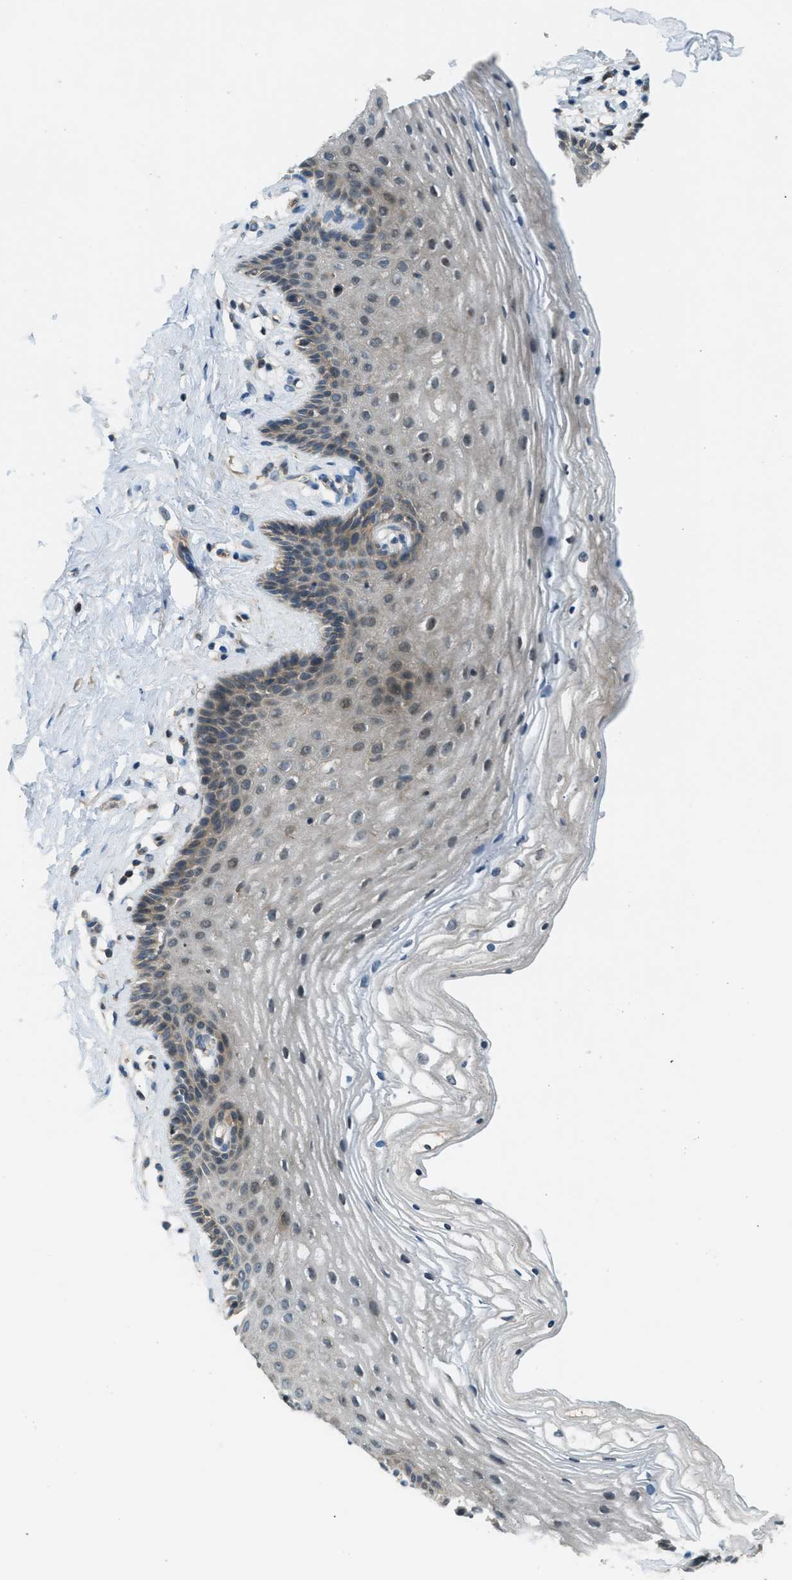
{"staining": {"intensity": "weak", "quantity": "25%-75%", "location": "cytoplasmic/membranous,nuclear"}, "tissue": "vagina", "cell_type": "Squamous epithelial cells", "image_type": "normal", "snomed": [{"axis": "morphology", "description": "Normal tissue, NOS"}, {"axis": "topography", "description": "Vagina"}], "caption": "Vagina was stained to show a protein in brown. There is low levels of weak cytoplasmic/membranous,nuclear expression in approximately 25%-75% of squamous epithelial cells. The staining is performed using DAB brown chromogen to label protein expression. The nuclei are counter-stained blue using hematoxylin.", "gene": "VEZT", "patient": {"sex": "female", "age": 32}}